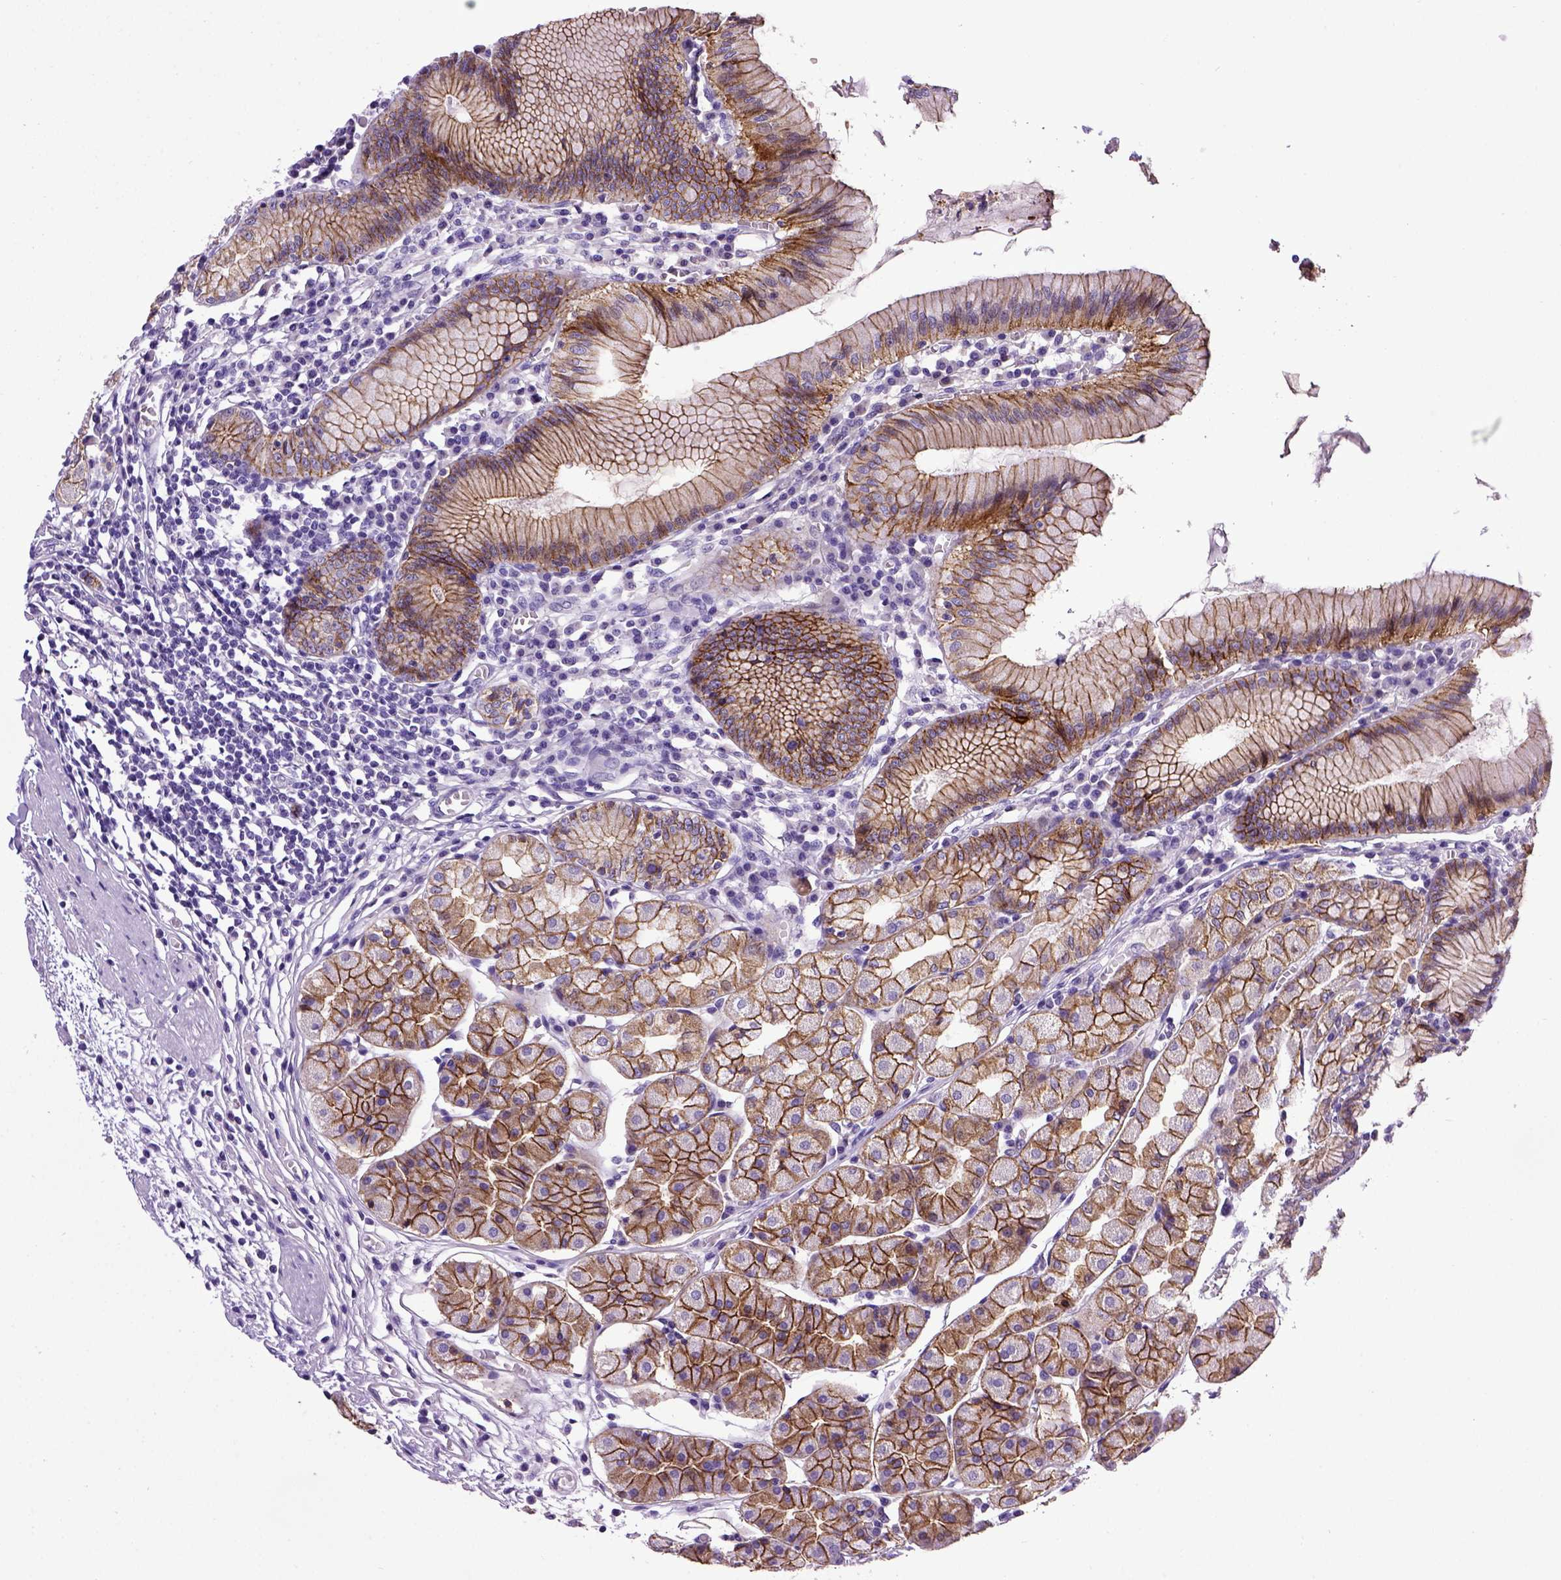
{"staining": {"intensity": "strong", "quantity": ">75%", "location": "cytoplasmic/membranous"}, "tissue": "stomach", "cell_type": "Glandular cells", "image_type": "normal", "snomed": [{"axis": "morphology", "description": "Normal tissue, NOS"}, {"axis": "topography", "description": "Stomach"}], "caption": "Strong cytoplasmic/membranous expression is present in approximately >75% of glandular cells in normal stomach. (brown staining indicates protein expression, while blue staining denotes nuclei).", "gene": "CDH1", "patient": {"sex": "male", "age": 55}}